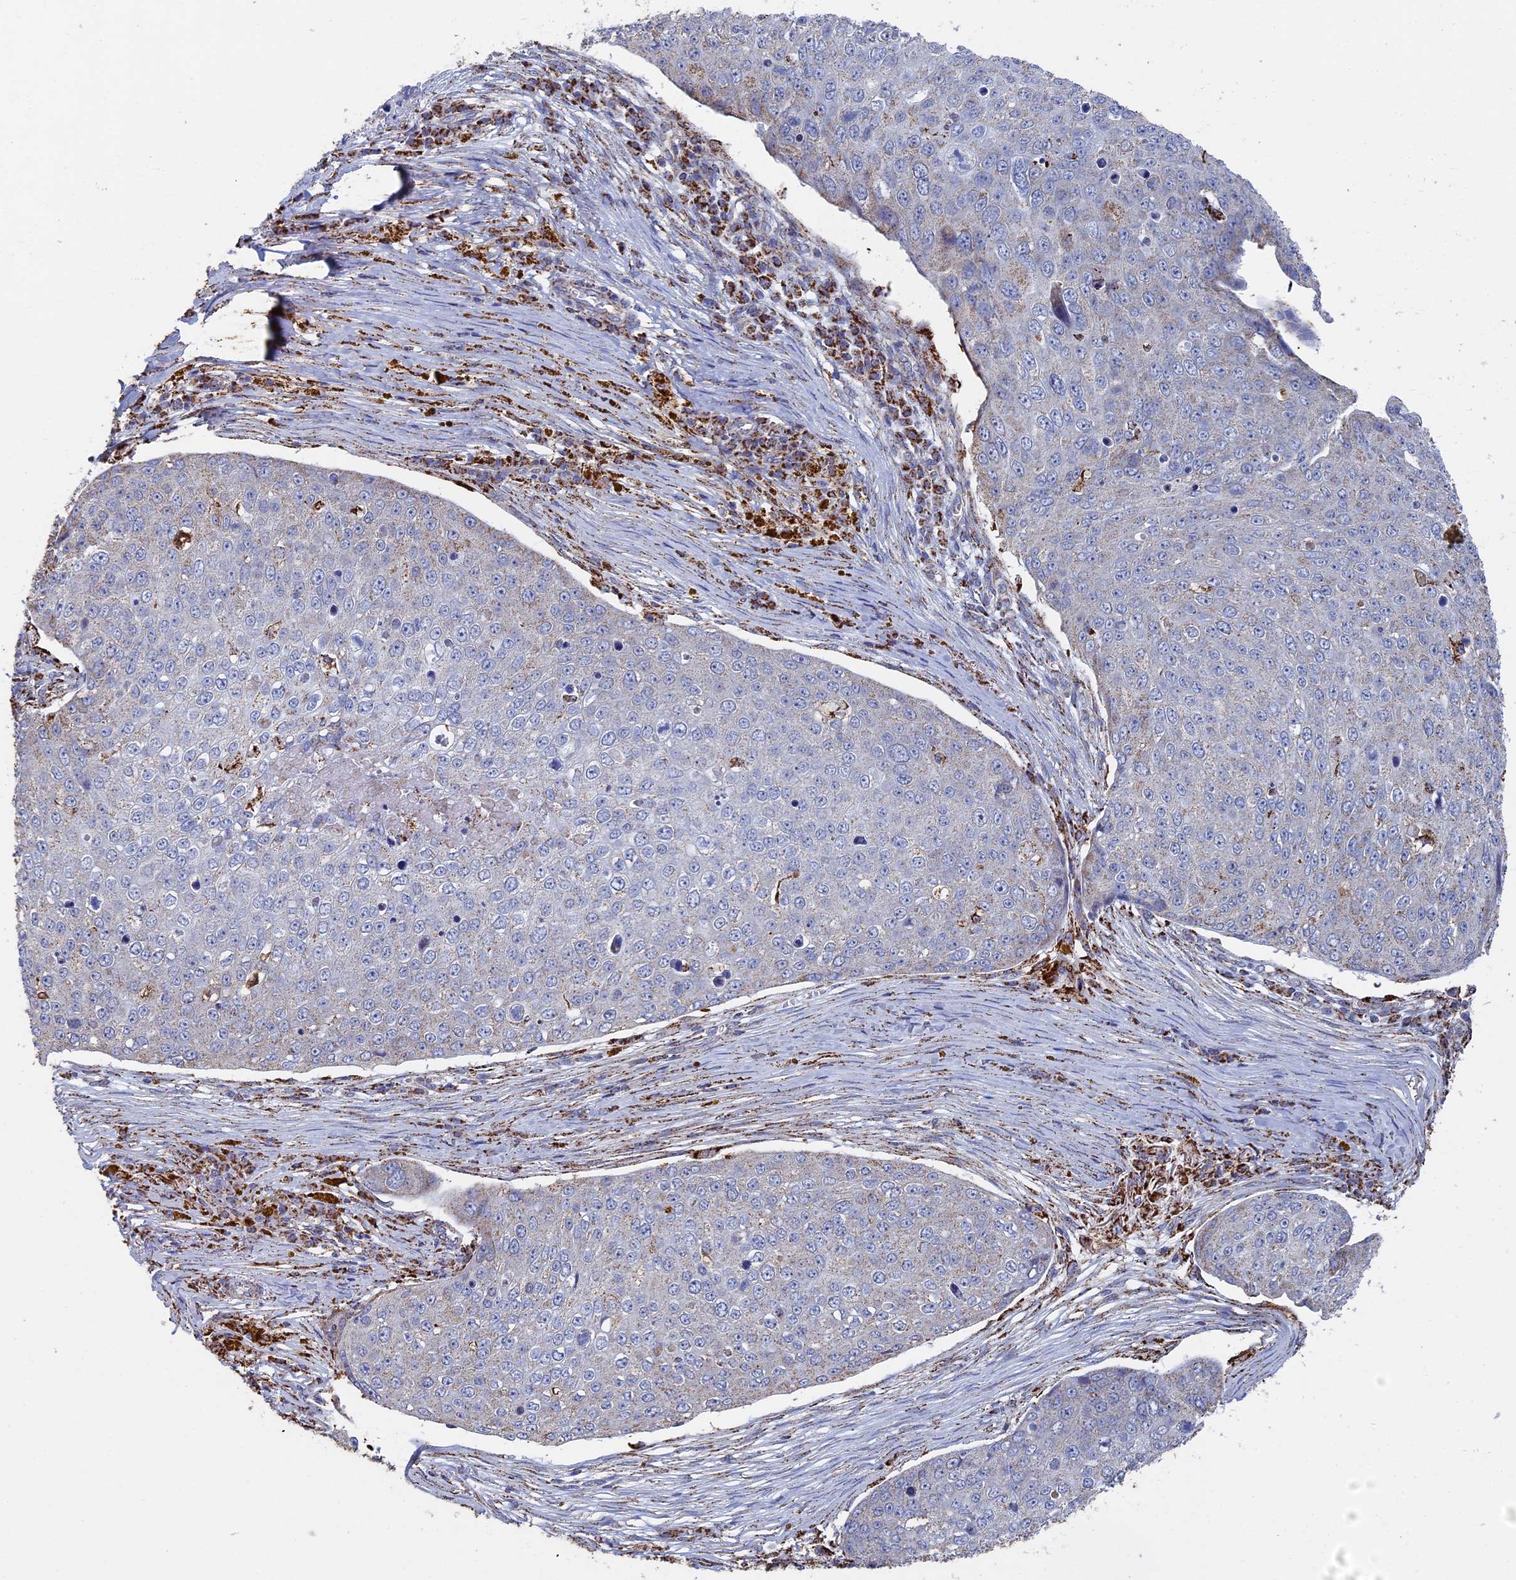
{"staining": {"intensity": "weak", "quantity": "<25%", "location": "cytoplasmic/membranous"}, "tissue": "skin cancer", "cell_type": "Tumor cells", "image_type": "cancer", "snomed": [{"axis": "morphology", "description": "Squamous cell carcinoma, NOS"}, {"axis": "topography", "description": "Skin"}], "caption": "There is no significant staining in tumor cells of skin squamous cell carcinoma. (DAB (3,3'-diaminobenzidine) immunohistochemistry visualized using brightfield microscopy, high magnification).", "gene": "SEC24D", "patient": {"sex": "male", "age": 71}}